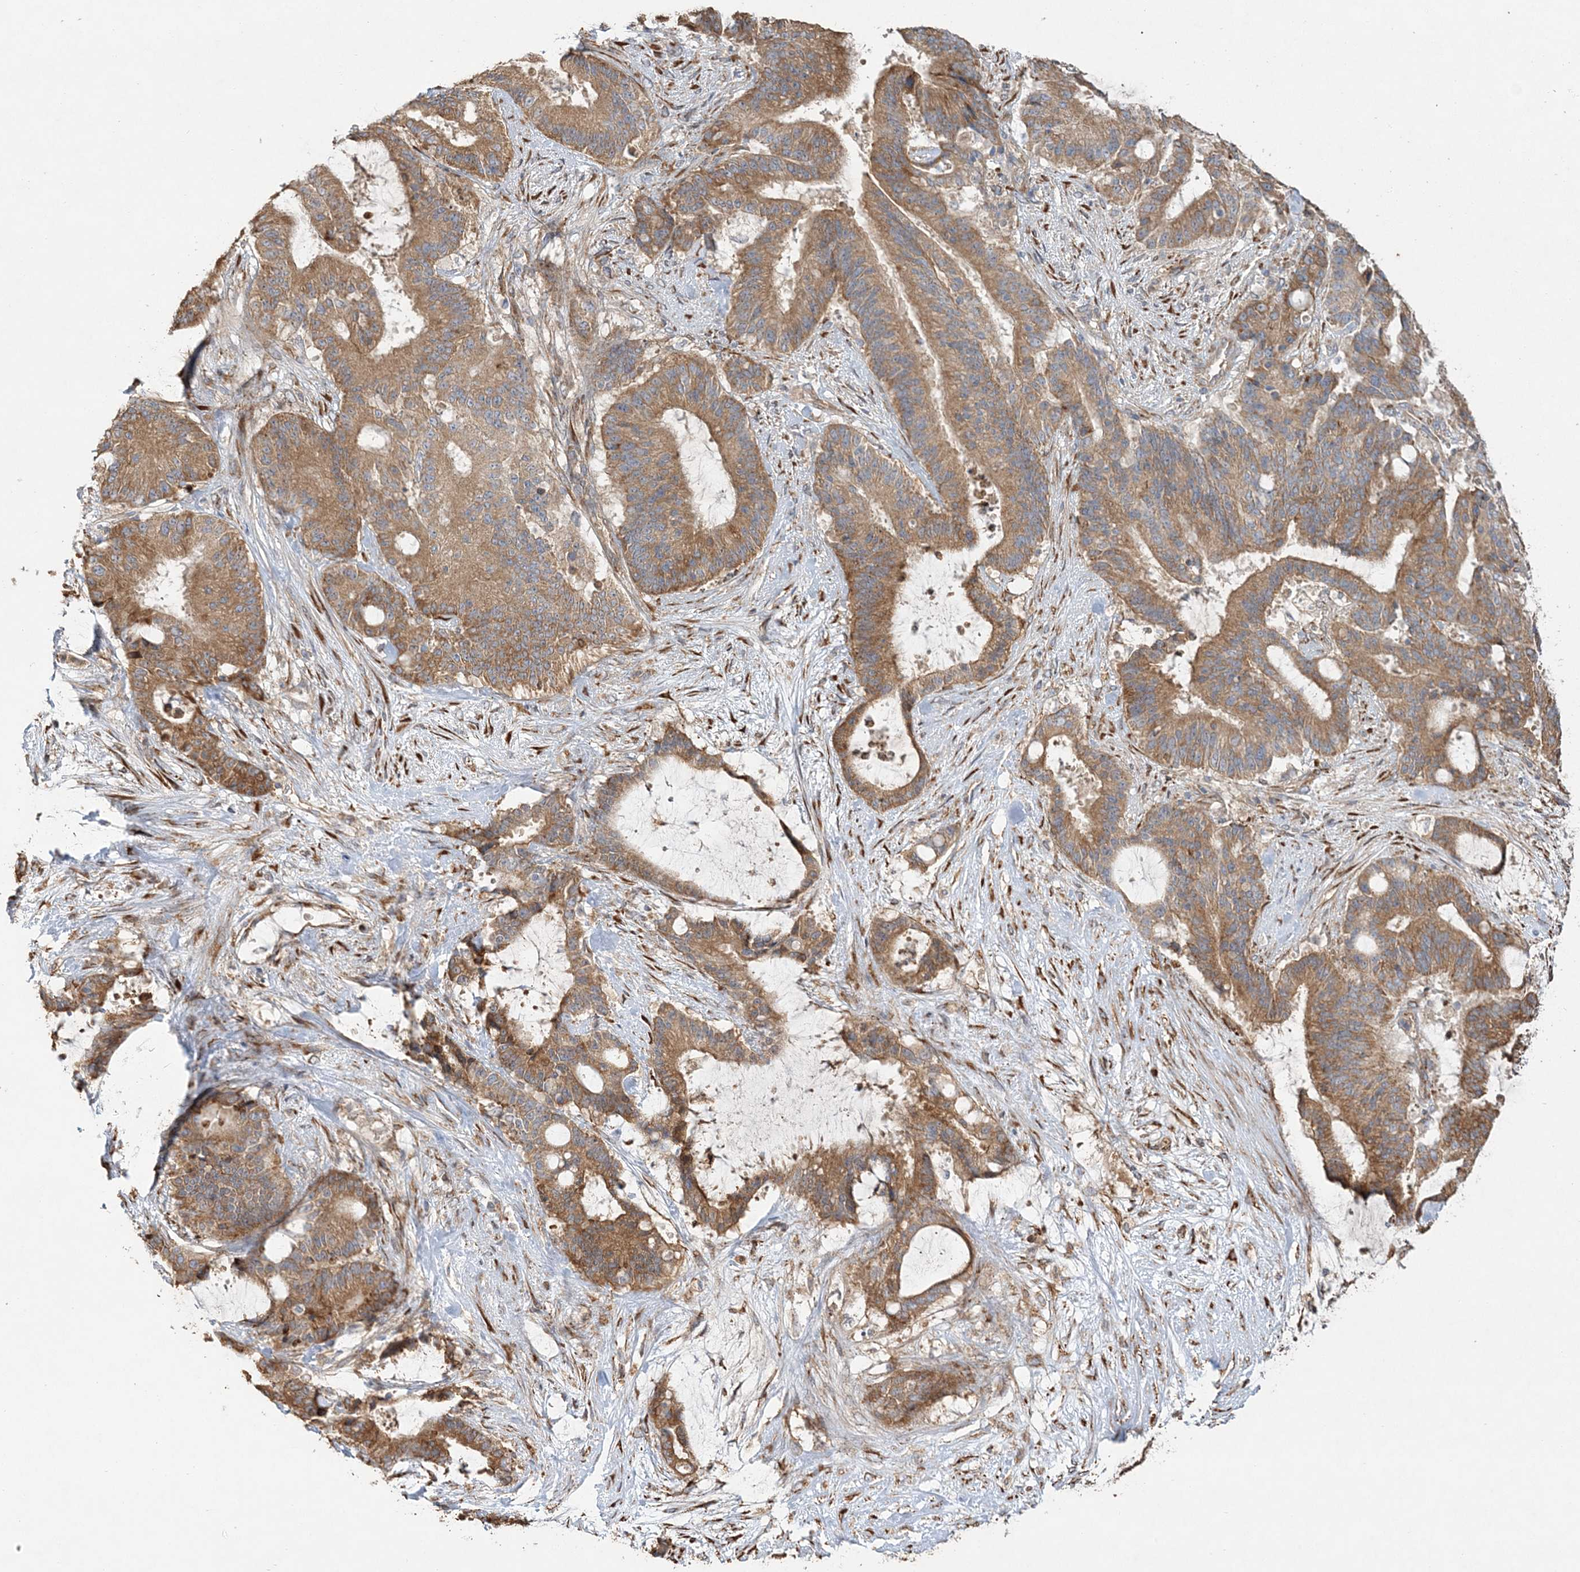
{"staining": {"intensity": "moderate", "quantity": ">75%", "location": "cytoplasmic/membranous"}, "tissue": "liver cancer", "cell_type": "Tumor cells", "image_type": "cancer", "snomed": [{"axis": "morphology", "description": "Normal tissue, NOS"}, {"axis": "morphology", "description": "Cholangiocarcinoma"}, {"axis": "topography", "description": "Liver"}, {"axis": "topography", "description": "Peripheral nerve tissue"}], "caption": "Protein positivity by IHC shows moderate cytoplasmic/membranous positivity in approximately >75% of tumor cells in liver cancer.", "gene": "ZFYVE16", "patient": {"sex": "female", "age": 73}}